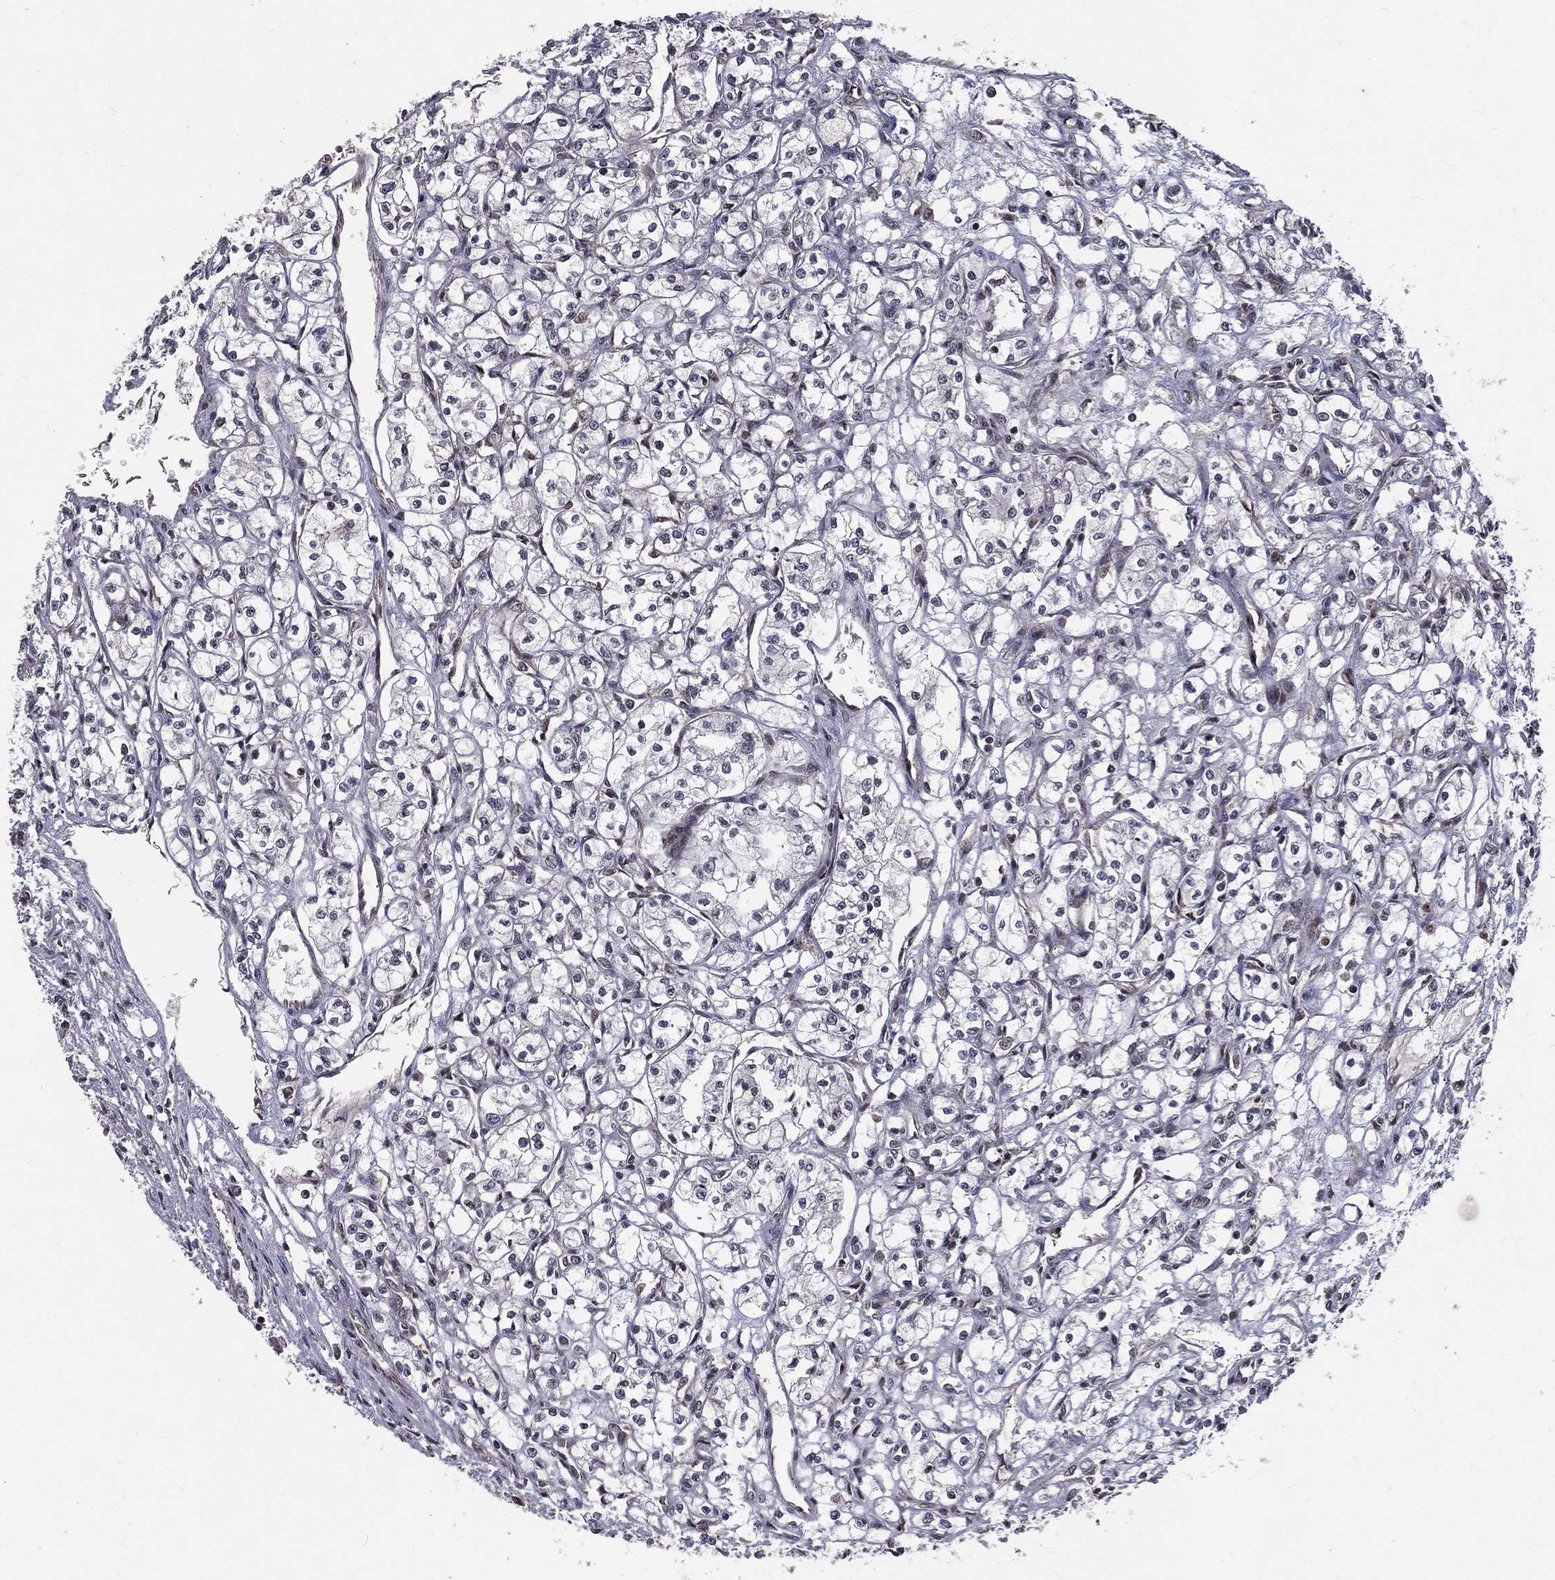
{"staining": {"intensity": "negative", "quantity": "none", "location": "none"}, "tissue": "renal cancer", "cell_type": "Tumor cells", "image_type": "cancer", "snomed": [{"axis": "morphology", "description": "Adenocarcinoma, NOS"}, {"axis": "topography", "description": "Kidney"}], "caption": "Renal adenocarcinoma stained for a protein using immunohistochemistry (IHC) reveals no staining tumor cells.", "gene": "SMC3", "patient": {"sex": "male", "age": 56}}